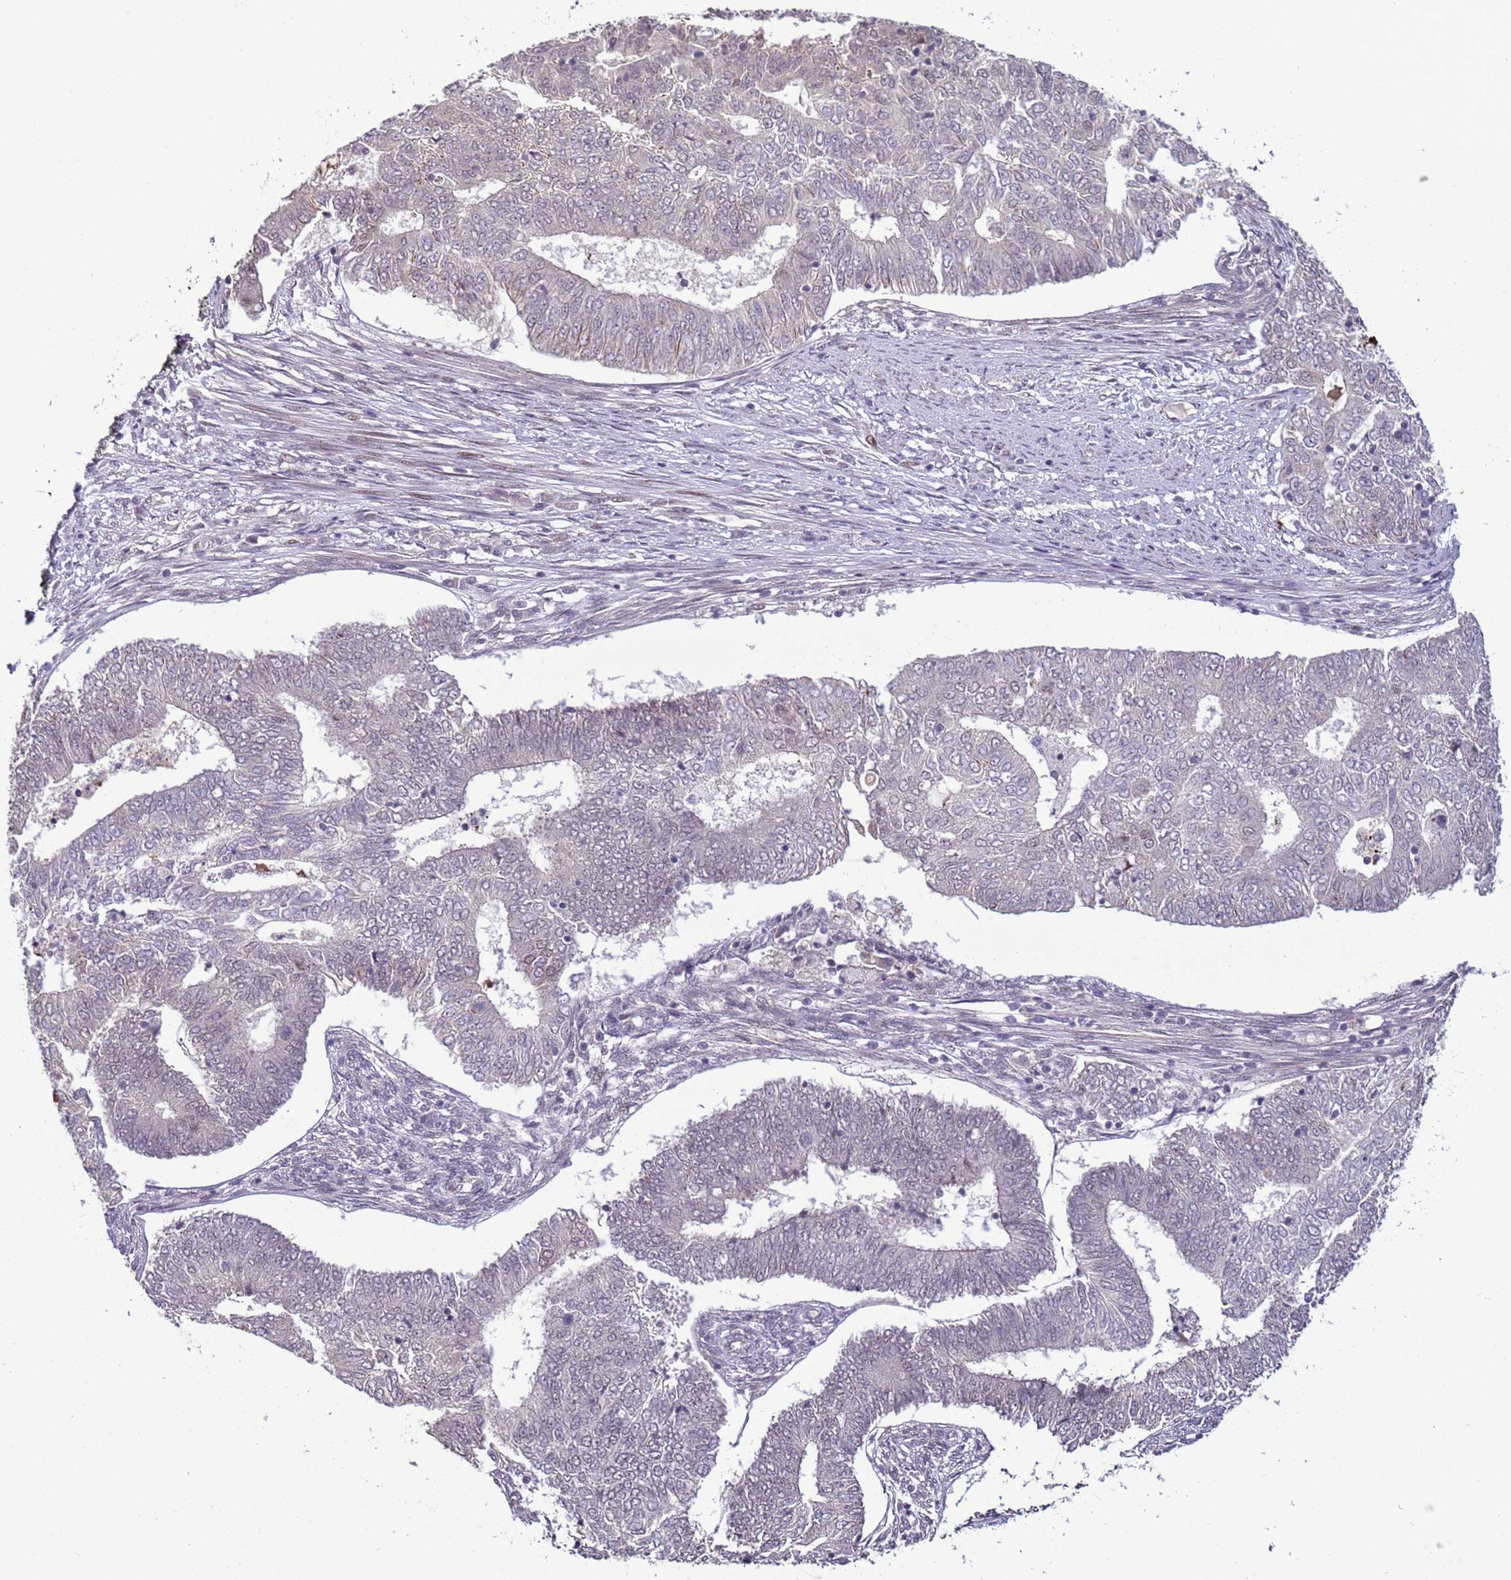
{"staining": {"intensity": "negative", "quantity": "none", "location": "none"}, "tissue": "endometrial cancer", "cell_type": "Tumor cells", "image_type": "cancer", "snomed": [{"axis": "morphology", "description": "Adenocarcinoma, NOS"}, {"axis": "topography", "description": "Endometrium"}], "caption": "A micrograph of endometrial adenocarcinoma stained for a protein displays no brown staining in tumor cells. (Stains: DAB (3,3'-diaminobenzidine) immunohistochemistry (IHC) with hematoxylin counter stain, Microscopy: brightfield microscopy at high magnification).", "gene": "SHC3", "patient": {"sex": "female", "age": 62}}